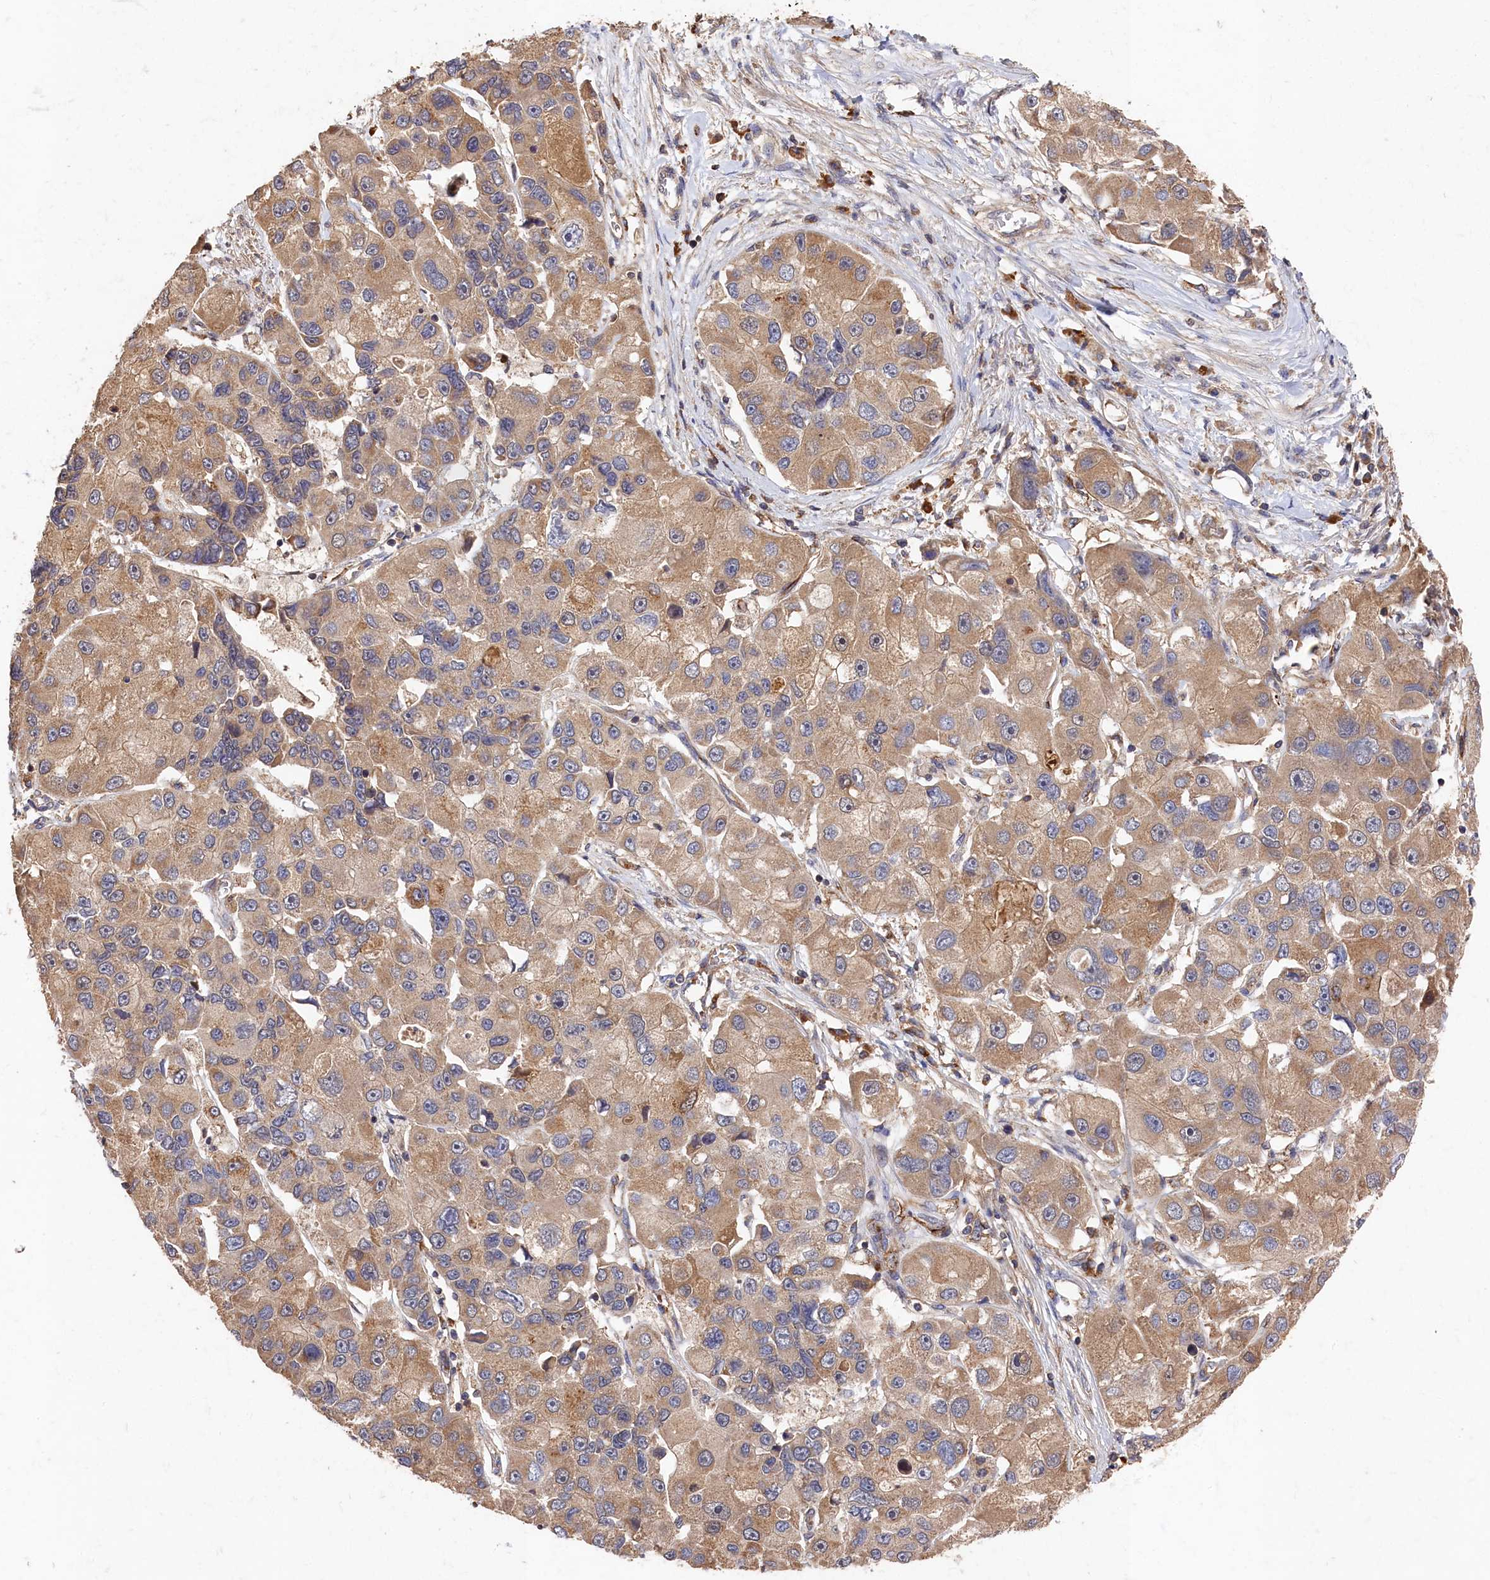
{"staining": {"intensity": "moderate", "quantity": ">75%", "location": "cytoplasmic/membranous"}, "tissue": "lung cancer", "cell_type": "Tumor cells", "image_type": "cancer", "snomed": [{"axis": "morphology", "description": "Adenocarcinoma, NOS"}, {"axis": "topography", "description": "Lung"}], "caption": "Lung cancer (adenocarcinoma) stained with a protein marker reveals moderate staining in tumor cells.", "gene": "DHRS11", "patient": {"sex": "female", "age": 54}}